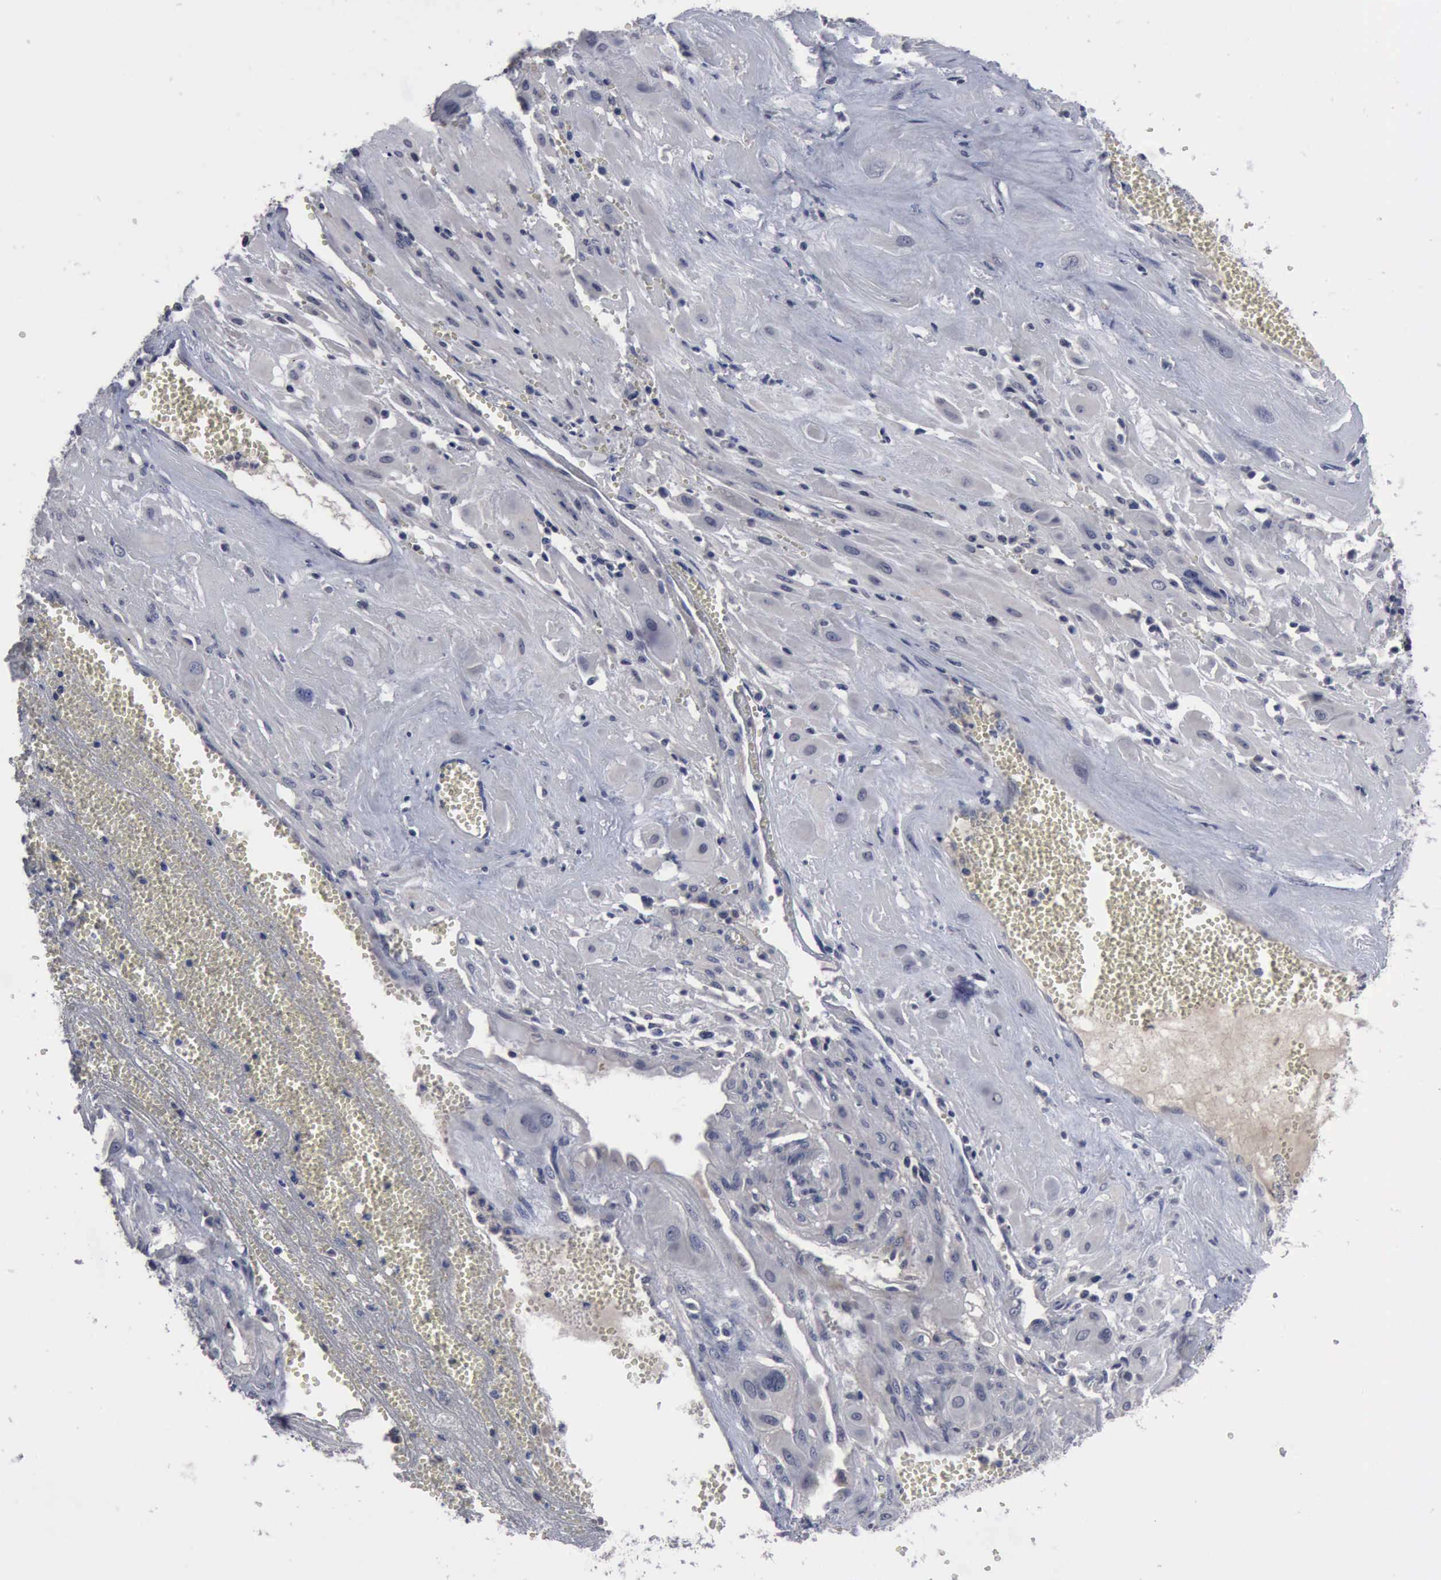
{"staining": {"intensity": "negative", "quantity": "none", "location": "none"}, "tissue": "cervical cancer", "cell_type": "Tumor cells", "image_type": "cancer", "snomed": [{"axis": "morphology", "description": "Squamous cell carcinoma, NOS"}, {"axis": "topography", "description": "Cervix"}], "caption": "Immunohistochemical staining of human cervical cancer (squamous cell carcinoma) displays no significant expression in tumor cells.", "gene": "MYO18B", "patient": {"sex": "female", "age": 34}}